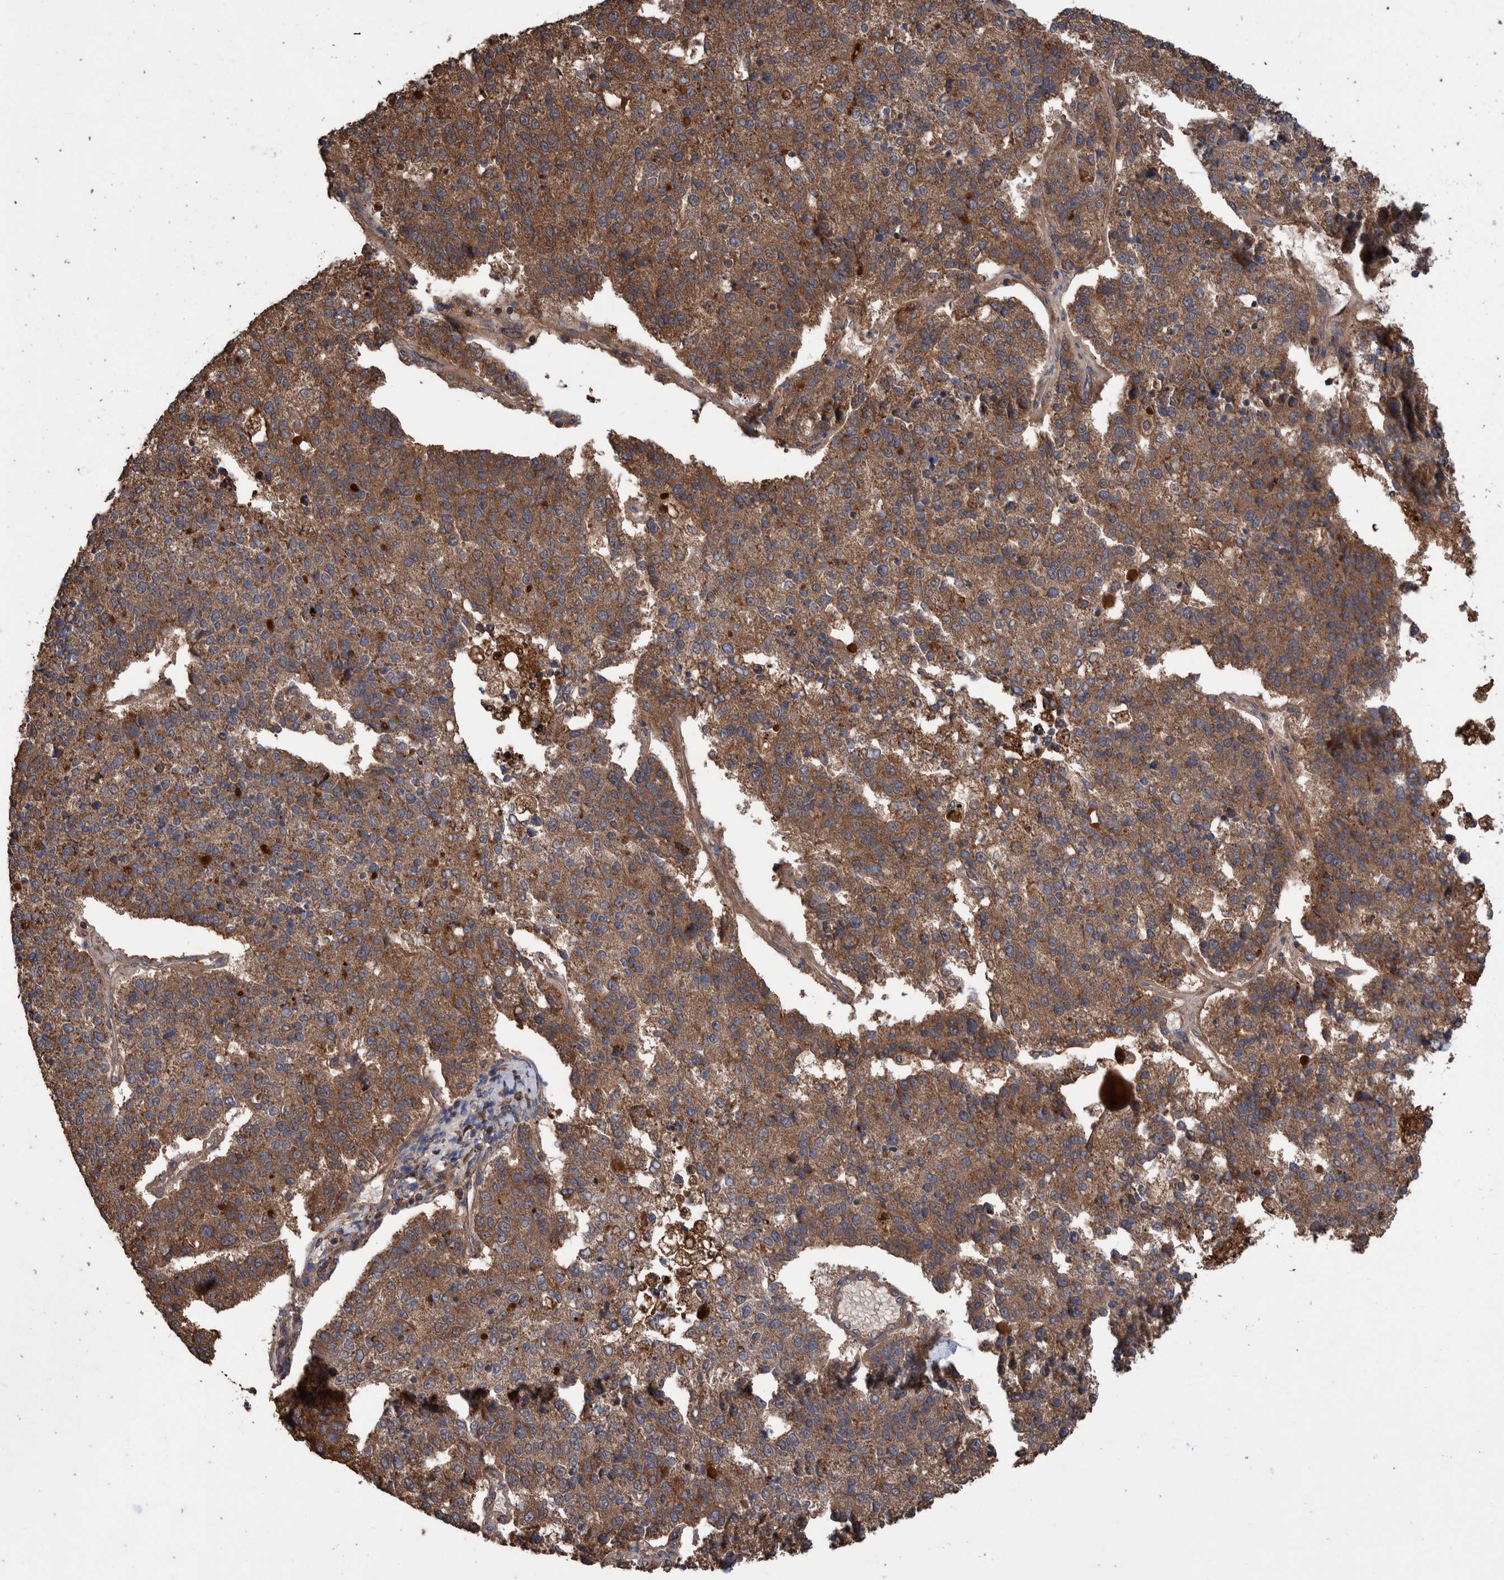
{"staining": {"intensity": "moderate", "quantity": ">75%", "location": "cytoplasmic/membranous"}, "tissue": "pancreatic cancer", "cell_type": "Tumor cells", "image_type": "cancer", "snomed": [{"axis": "morphology", "description": "Adenocarcinoma, NOS"}, {"axis": "topography", "description": "Pancreas"}], "caption": "A histopathology image of human pancreatic adenocarcinoma stained for a protein reveals moderate cytoplasmic/membranous brown staining in tumor cells.", "gene": "TRIM16", "patient": {"sex": "female", "age": 61}}